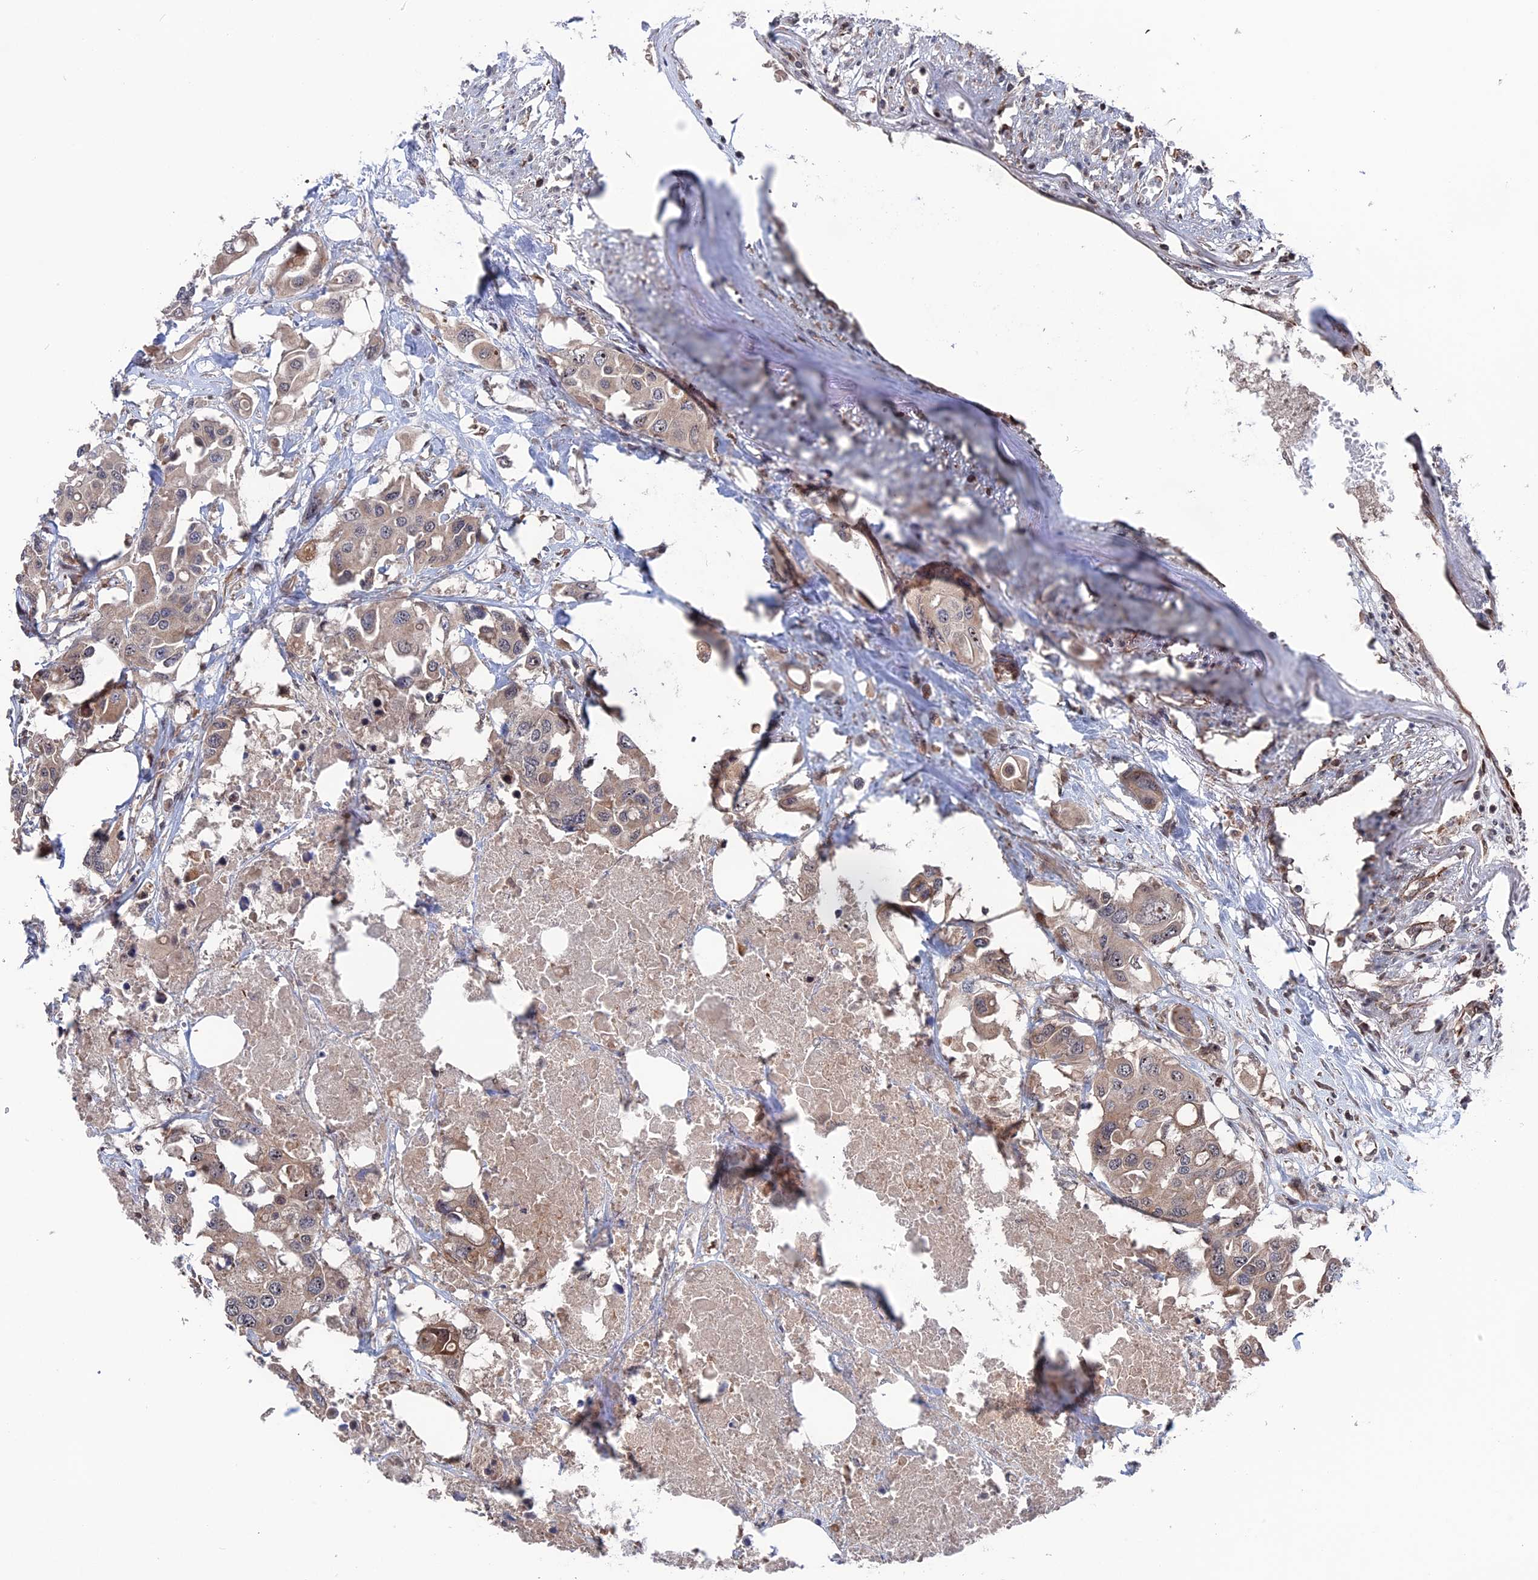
{"staining": {"intensity": "weak", "quantity": "25%-75%", "location": "cytoplasmic/membranous"}, "tissue": "colorectal cancer", "cell_type": "Tumor cells", "image_type": "cancer", "snomed": [{"axis": "morphology", "description": "Adenocarcinoma, NOS"}, {"axis": "topography", "description": "Colon"}], "caption": "Protein expression analysis of human colorectal adenocarcinoma reveals weak cytoplasmic/membranous positivity in about 25%-75% of tumor cells. (brown staining indicates protein expression, while blue staining denotes nuclei).", "gene": "PLA2G15", "patient": {"sex": "male", "age": 77}}